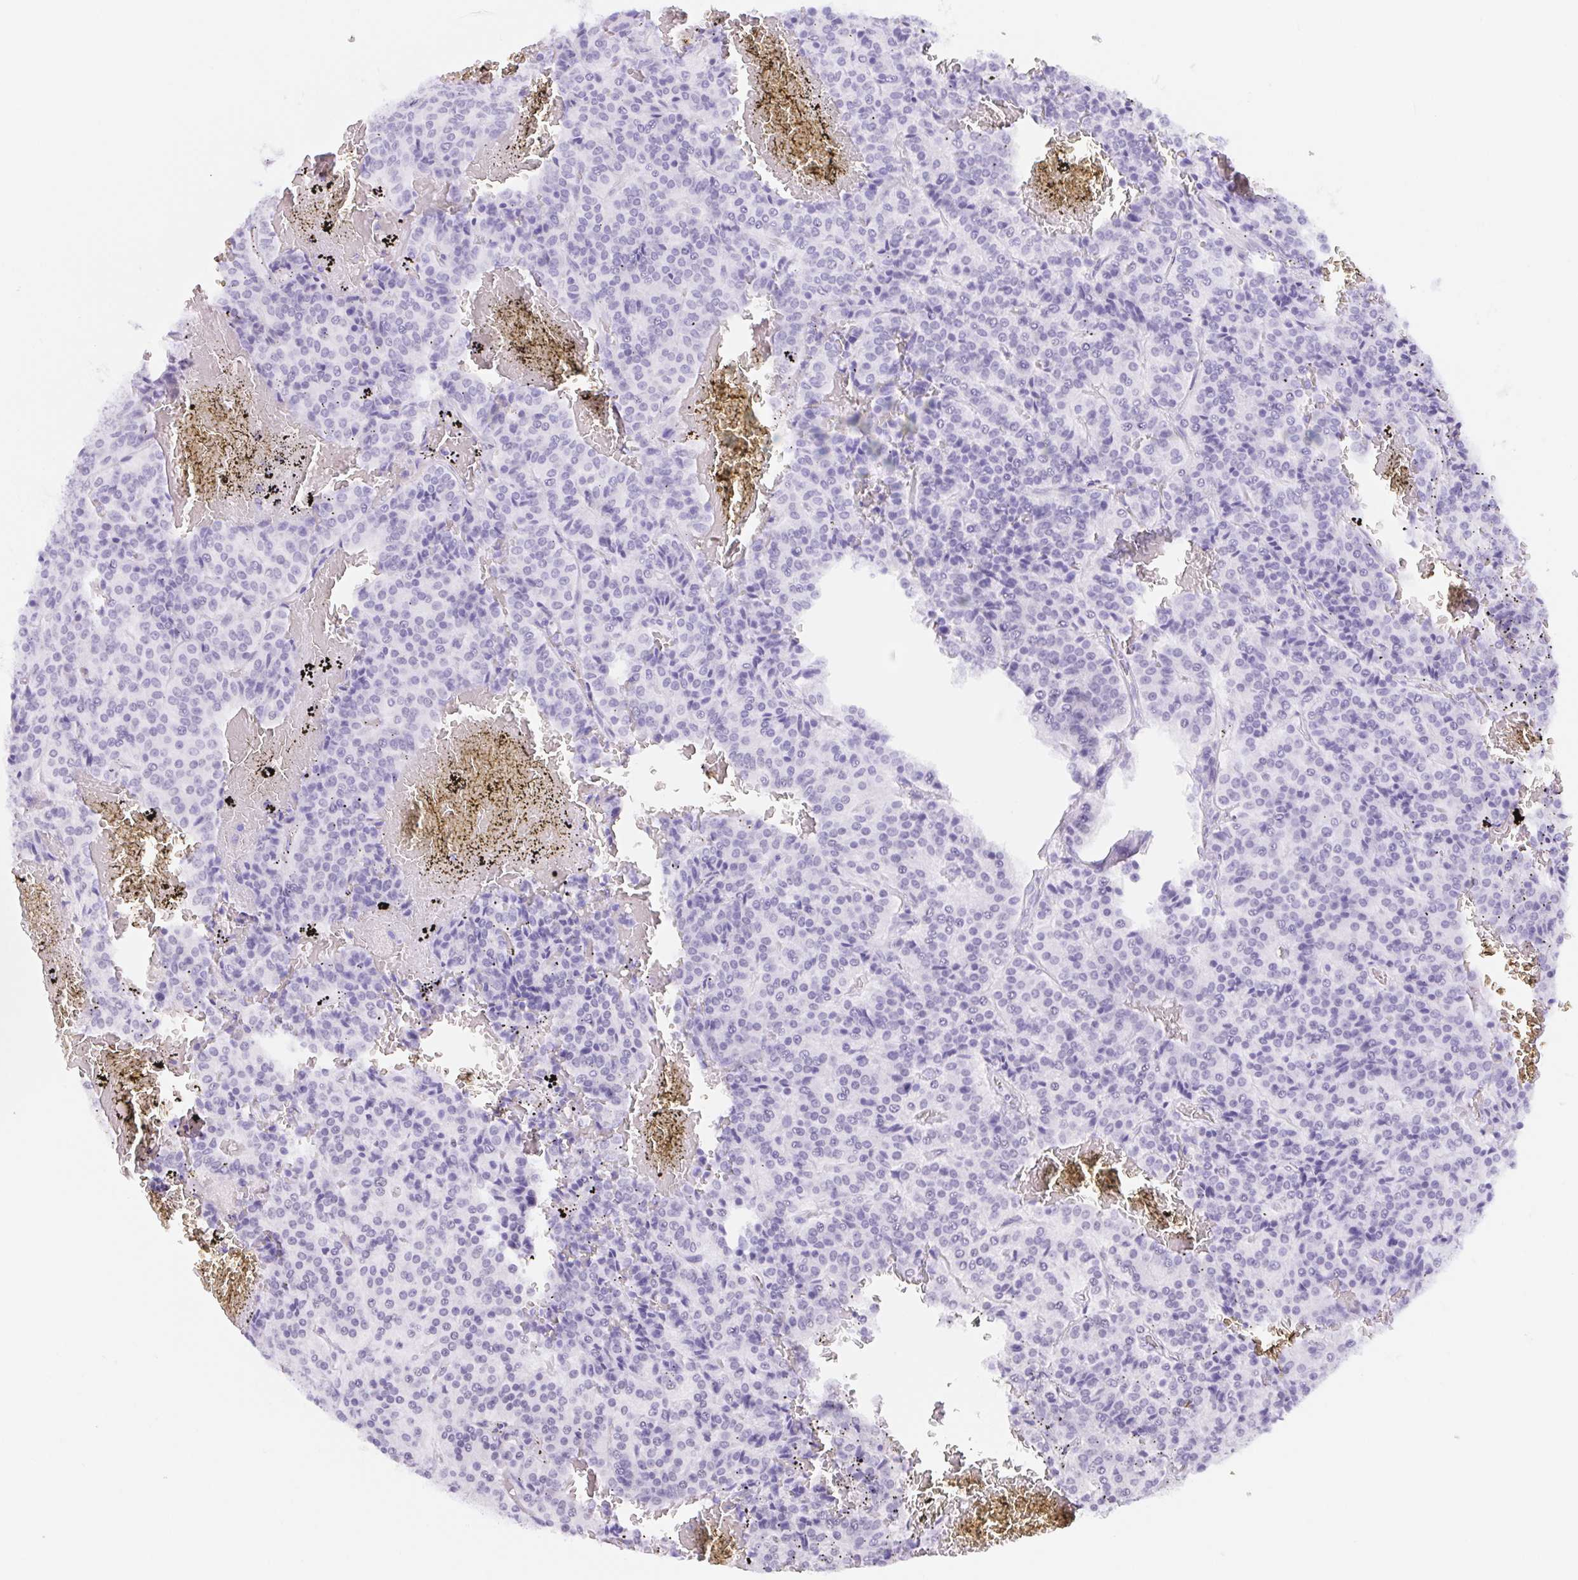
{"staining": {"intensity": "negative", "quantity": "none", "location": "none"}, "tissue": "carcinoid", "cell_type": "Tumor cells", "image_type": "cancer", "snomed": [{"axis": "morphology", "description": "Carcinoid, malignant, NOS"}, {"axis": "topography", "description": "Lung"}], "caption": "Carcinoid (malignant) was stained to show a protein in brown. There is no significant staining in tumor cells.", "gene": "CAND1", "patient": {"sex": "male", "age": 70}}